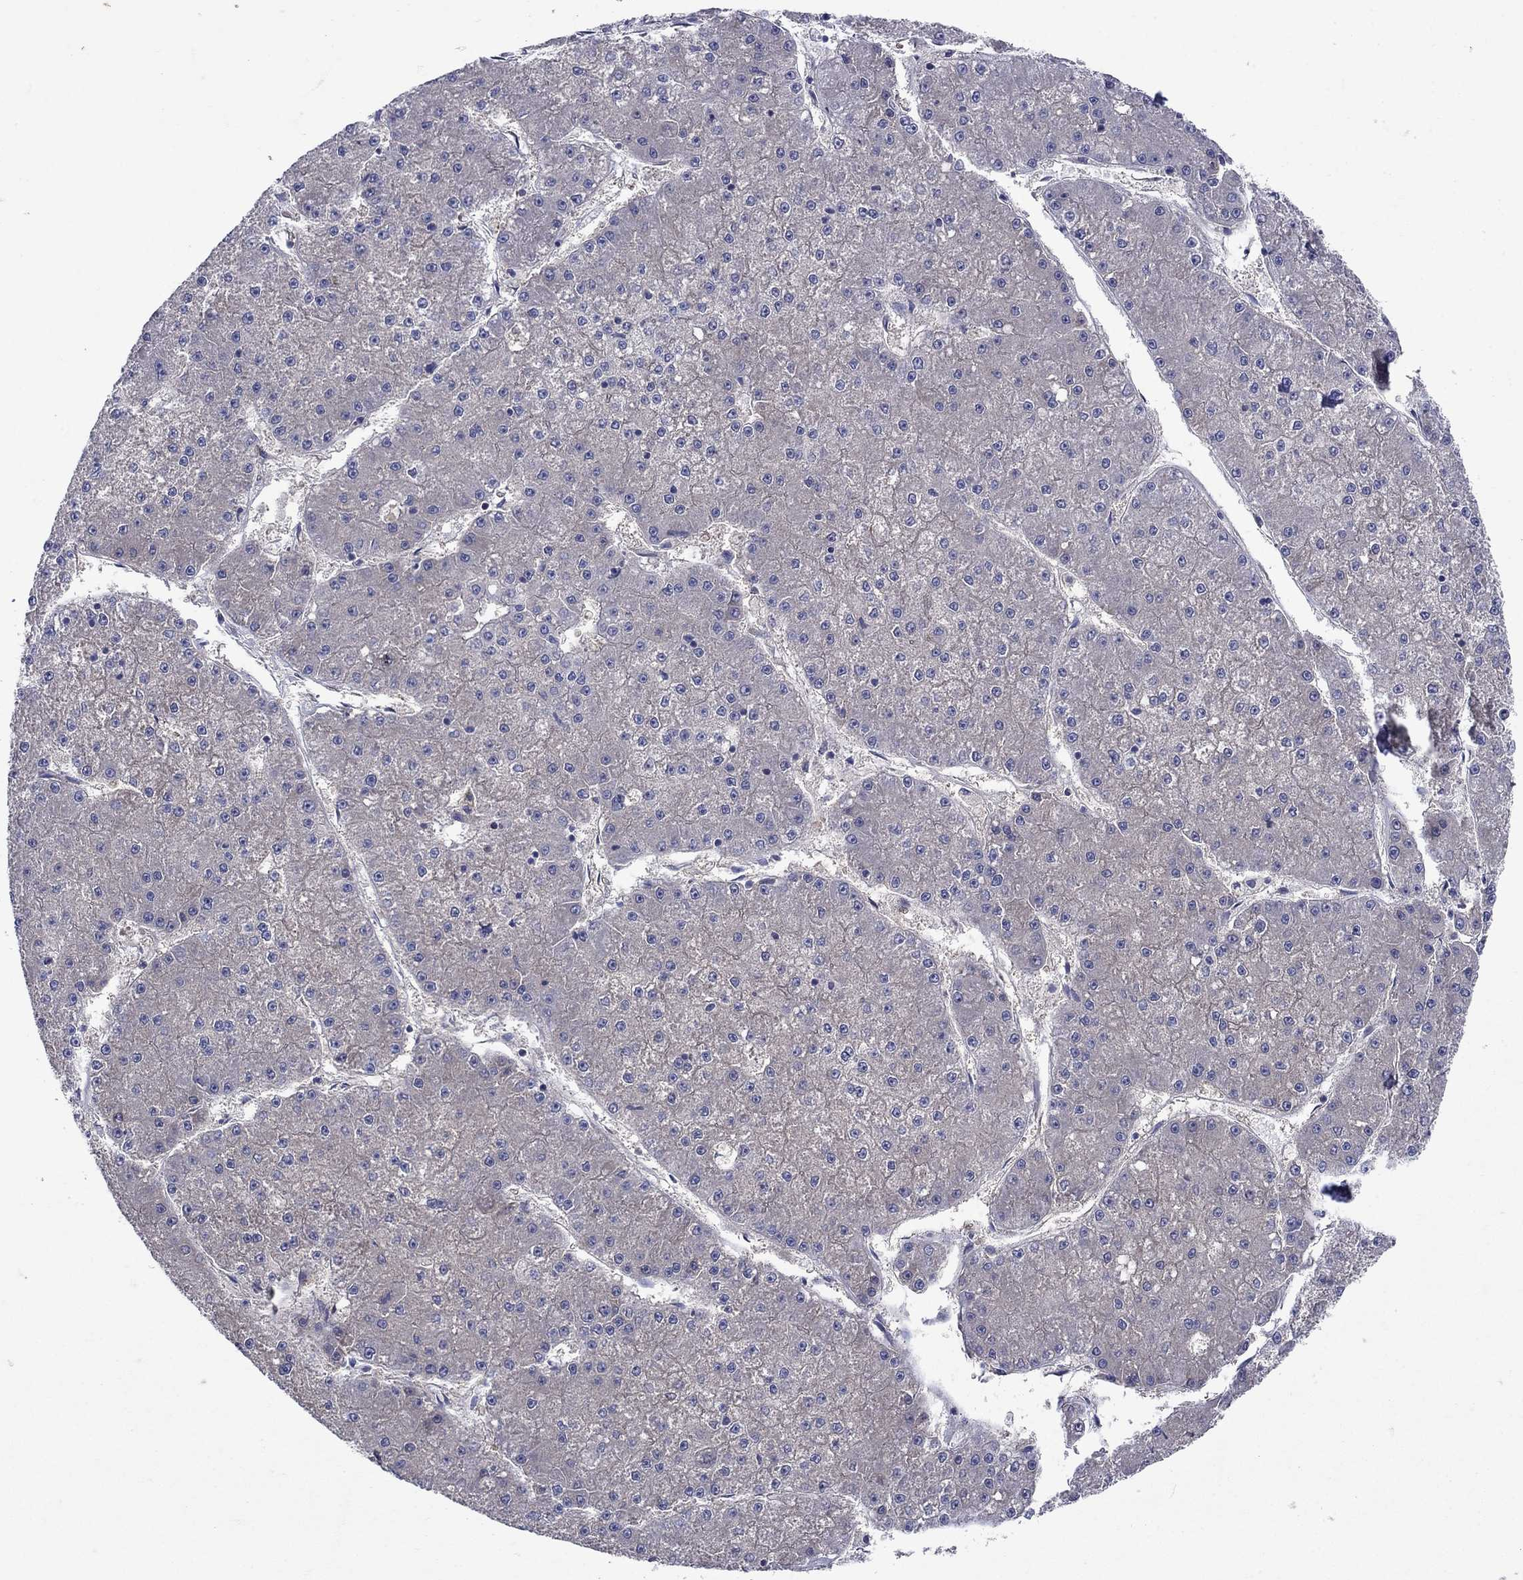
{"staining": {"intensity": "negative", "quantity": "none", "location": "none"}, "tissue": "liver cancer", "cell_type": "Tumor cells", "image_type": "cancer", "snomed": [{"axis": "morphology", "description": "Carcinoma, Hepatocellular, NOS"}, {"axis": "topography", "description": "Liver"}], "caption": "Liver cancer was stained to show a protein in brown. There is no significant positivity in tumor cells. Nuclei are stained in blue.", "gene": "SULT2B1", "patient": {"sex": "male", "age": 73}}